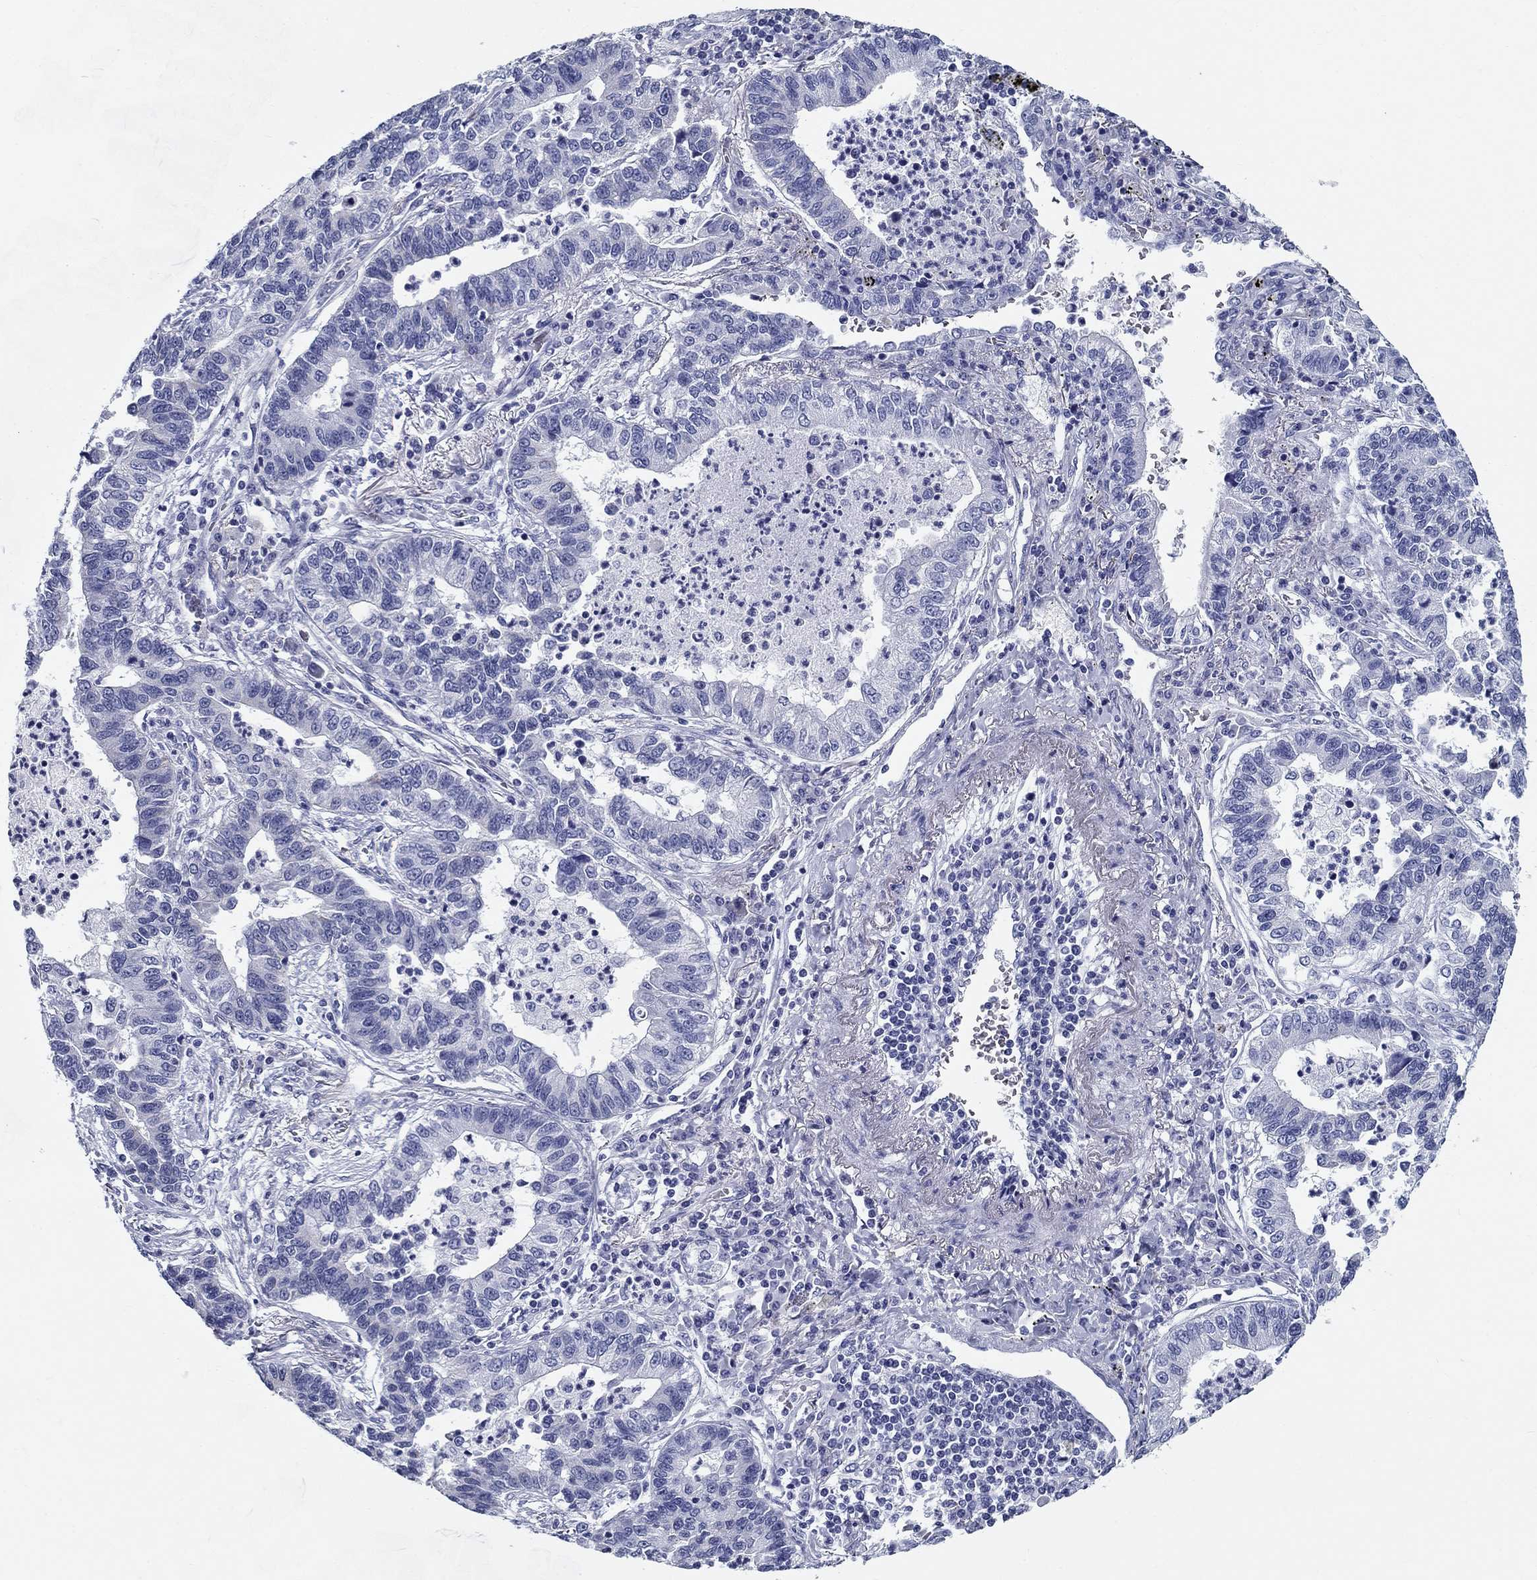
{"staining": {"intensity": "negative", "quantity": "none", "location": "none"}, "tissue": "lung cancer", "cell_type": "Tumor cells", "image_type": "cancer", "snomed": [{"axis": "morphology", "description": "Adenocarcinoma, NOS"}, {"axis": "topography", "description": "Lung"}], "caption": "Image shows no significant protein positivity in tumor cells of lung adenocarcinoma.", "gene": "UPB1", "patient": {"sex": "female", "age": 57}}